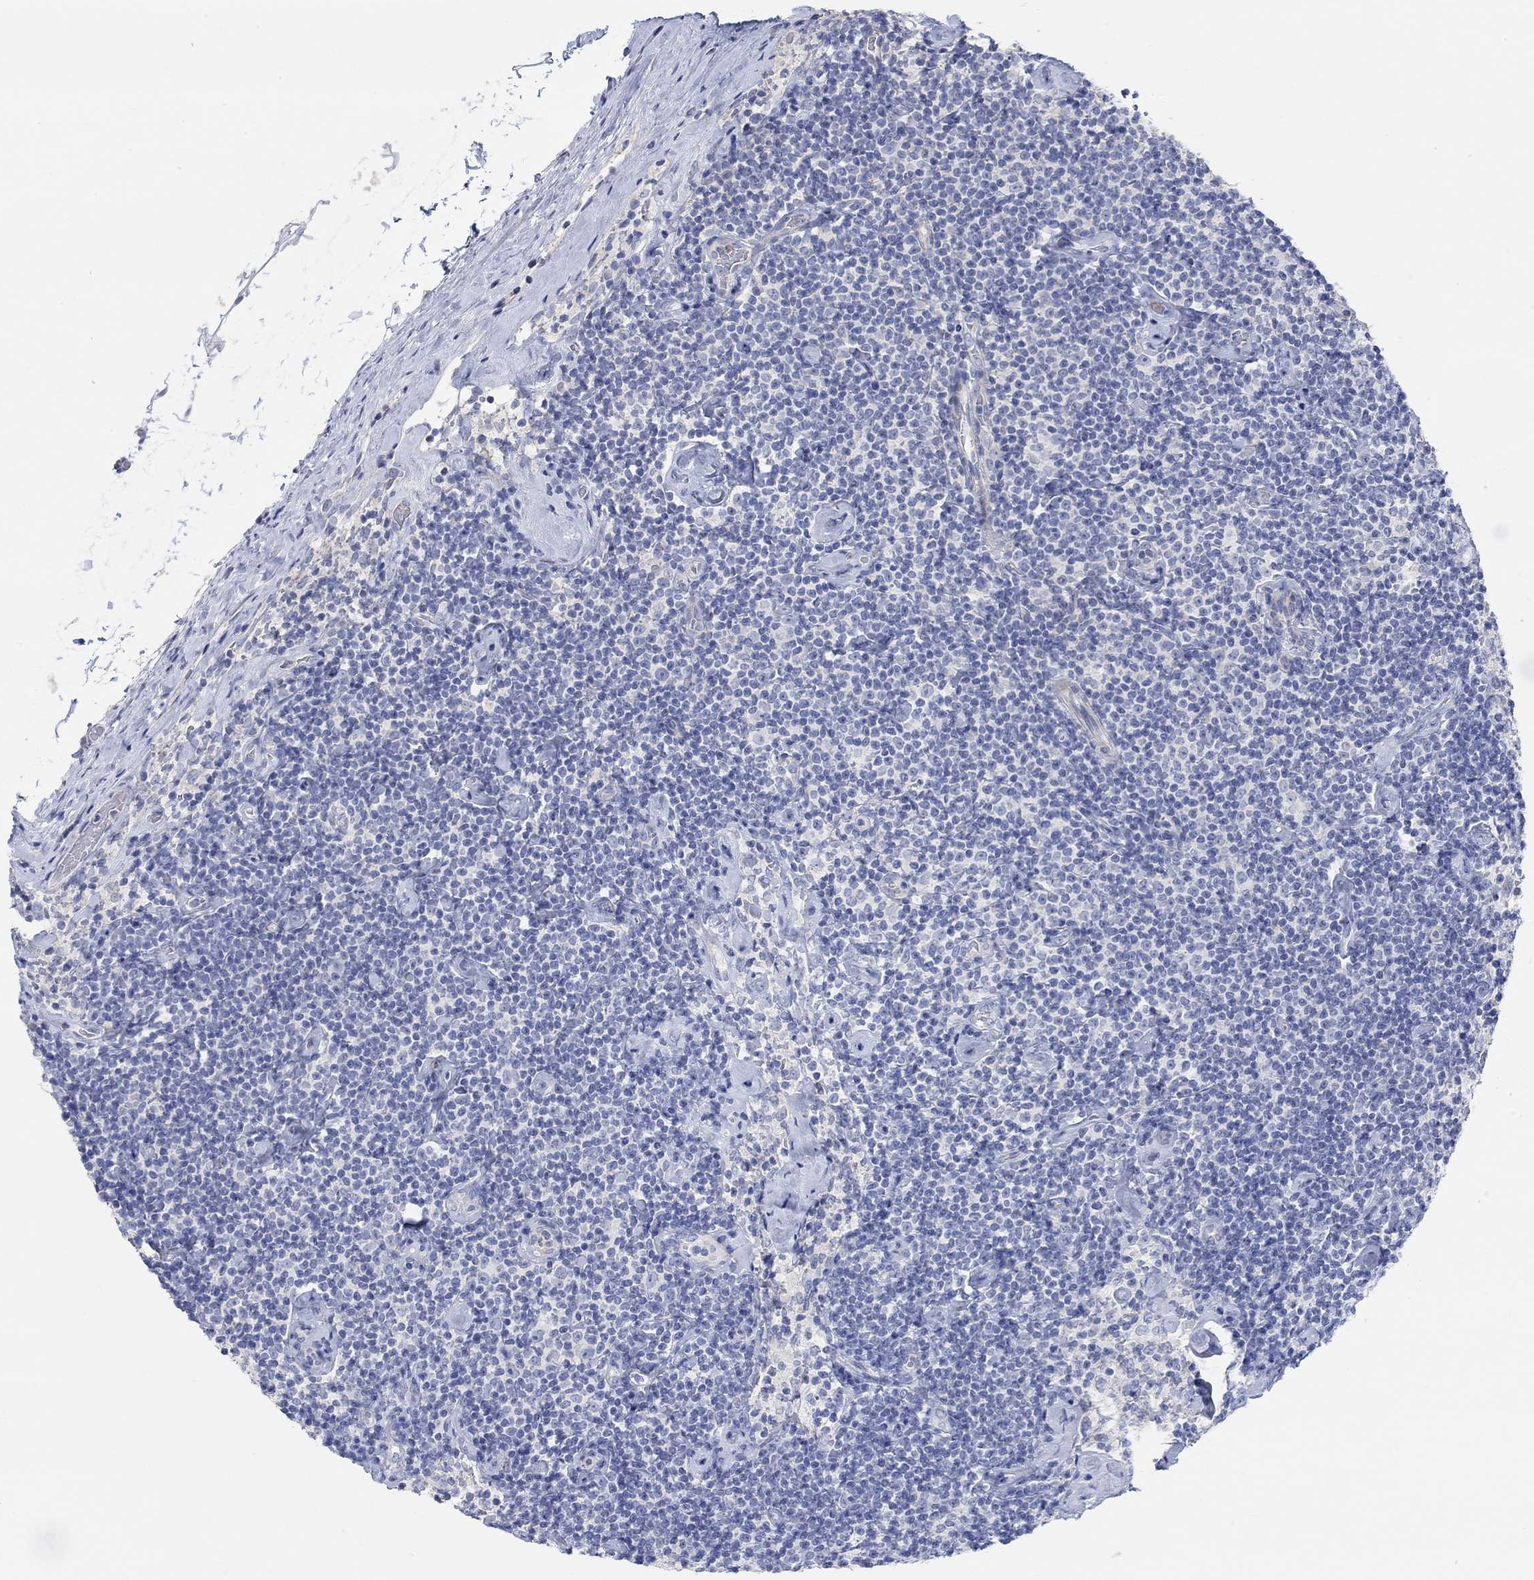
{"staining": {"intensity": "negative", "quantity": "none", "location": "none"}, "tissue": "lymphoma", "cell_type": "Tumor cells", "image_type": "cancer", "snomed": [{"axis": "morphology", "description": "Malignant lymphoma, non-Hodgkin's type, Low grade"}, {"axis": "topography", "description": "Lymph node"}], "caption": "An image of lymphoma stained for a protein displays no brown staining in tumor cells.", "gene": "NLRP14", "patient": {"sex": "male", "age": 81}}